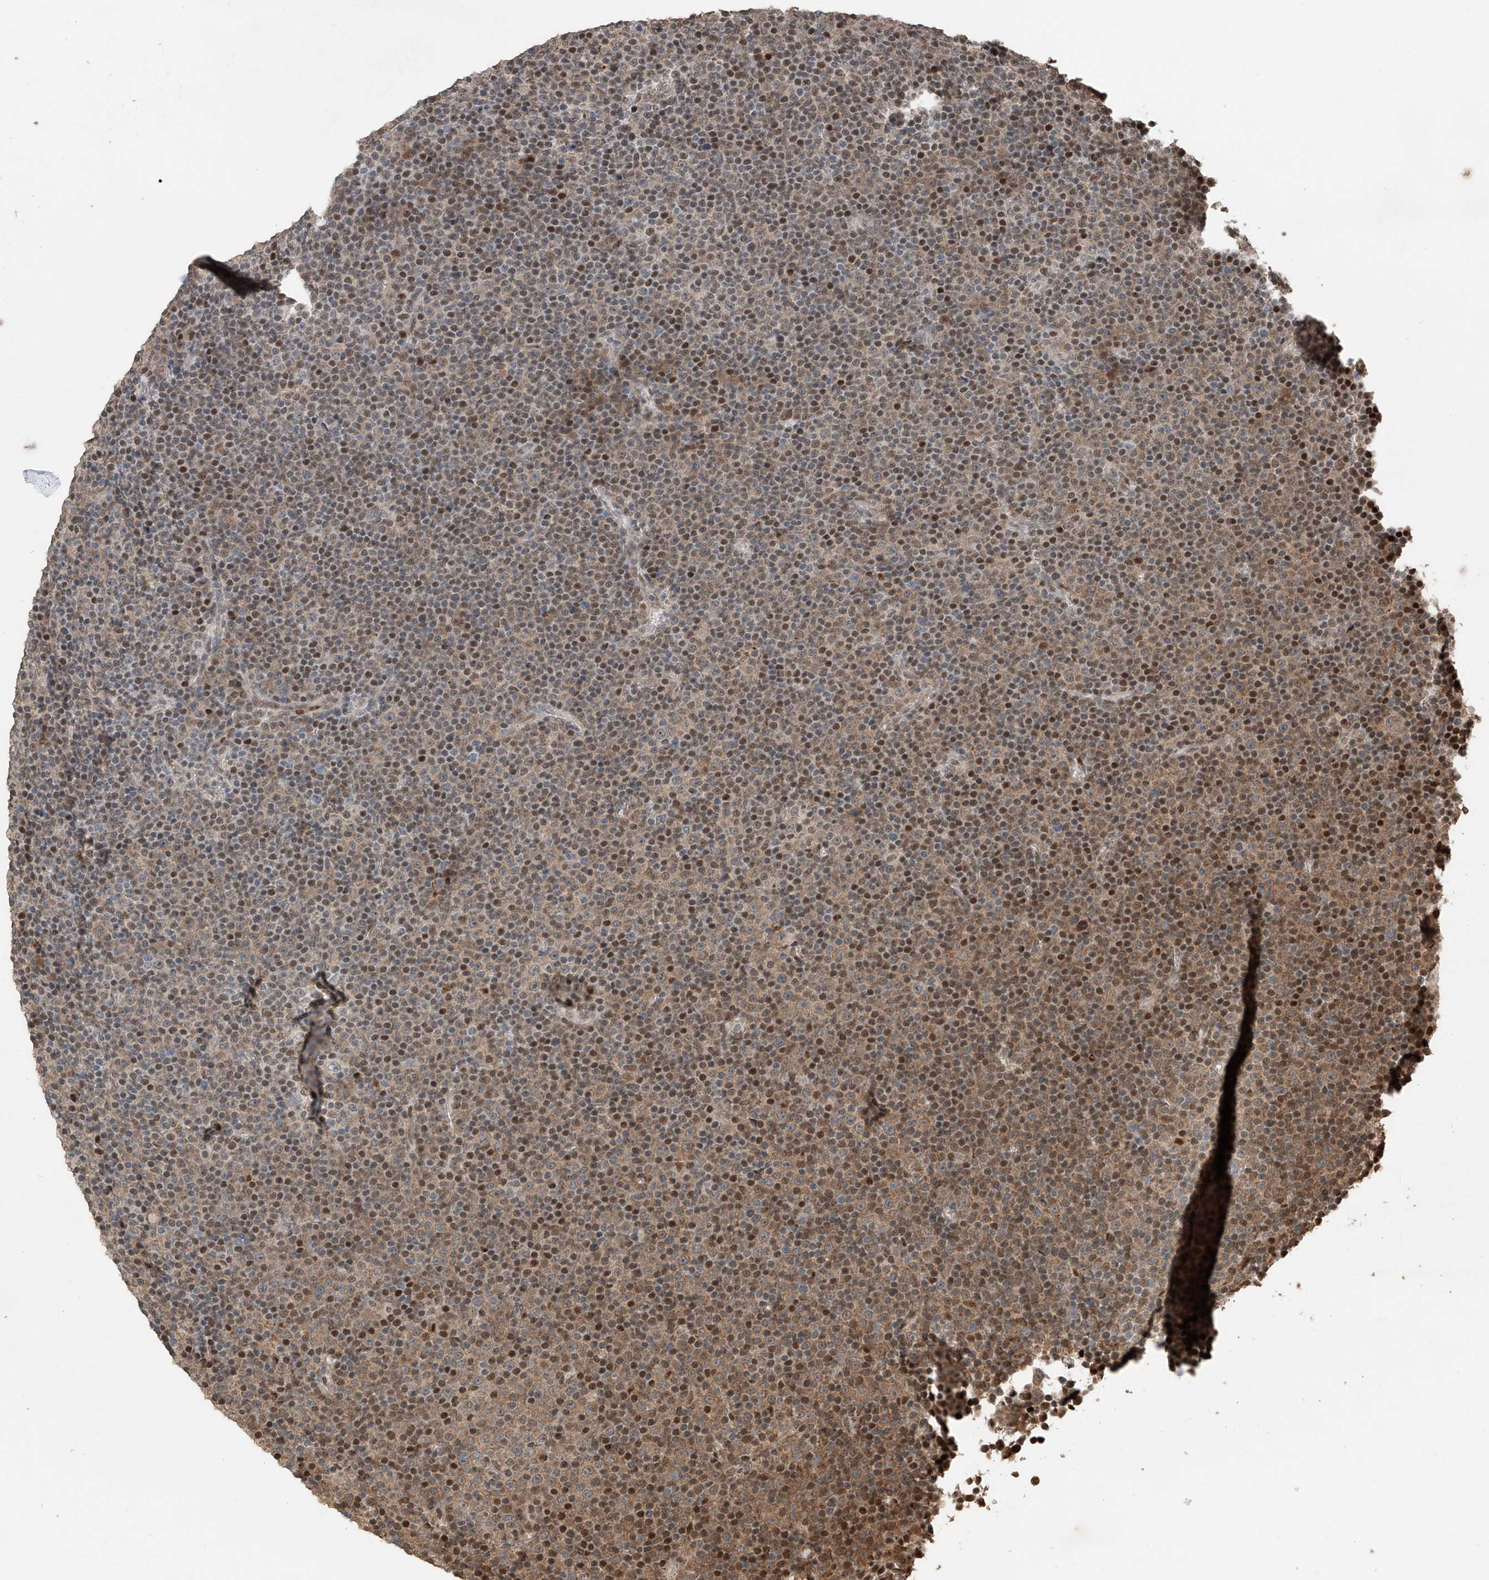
{"staining": {"intensity": "moderate", "quantity": "25%-75%", "location": "nuclear"}, "tissue": "lymphoma", "cell_type": "Tumor cells", "image_type": "cancer", "snomed": [{"axis": "morphology", "description": "Malignant lymphoma, non-Hodgkin's type, Low grade"}, {"axis": "topography", "description": "Lymph node"}], "caption": "Moderate nuclear expression for a protein is present in about 25%-75% of tumor cells of low-grade malignant lymphoma, non-Hodgkin's type using immunohistochemistry (IHC).", "gene": "RMND1", "patient": {"sex": "female", "age": 67}}